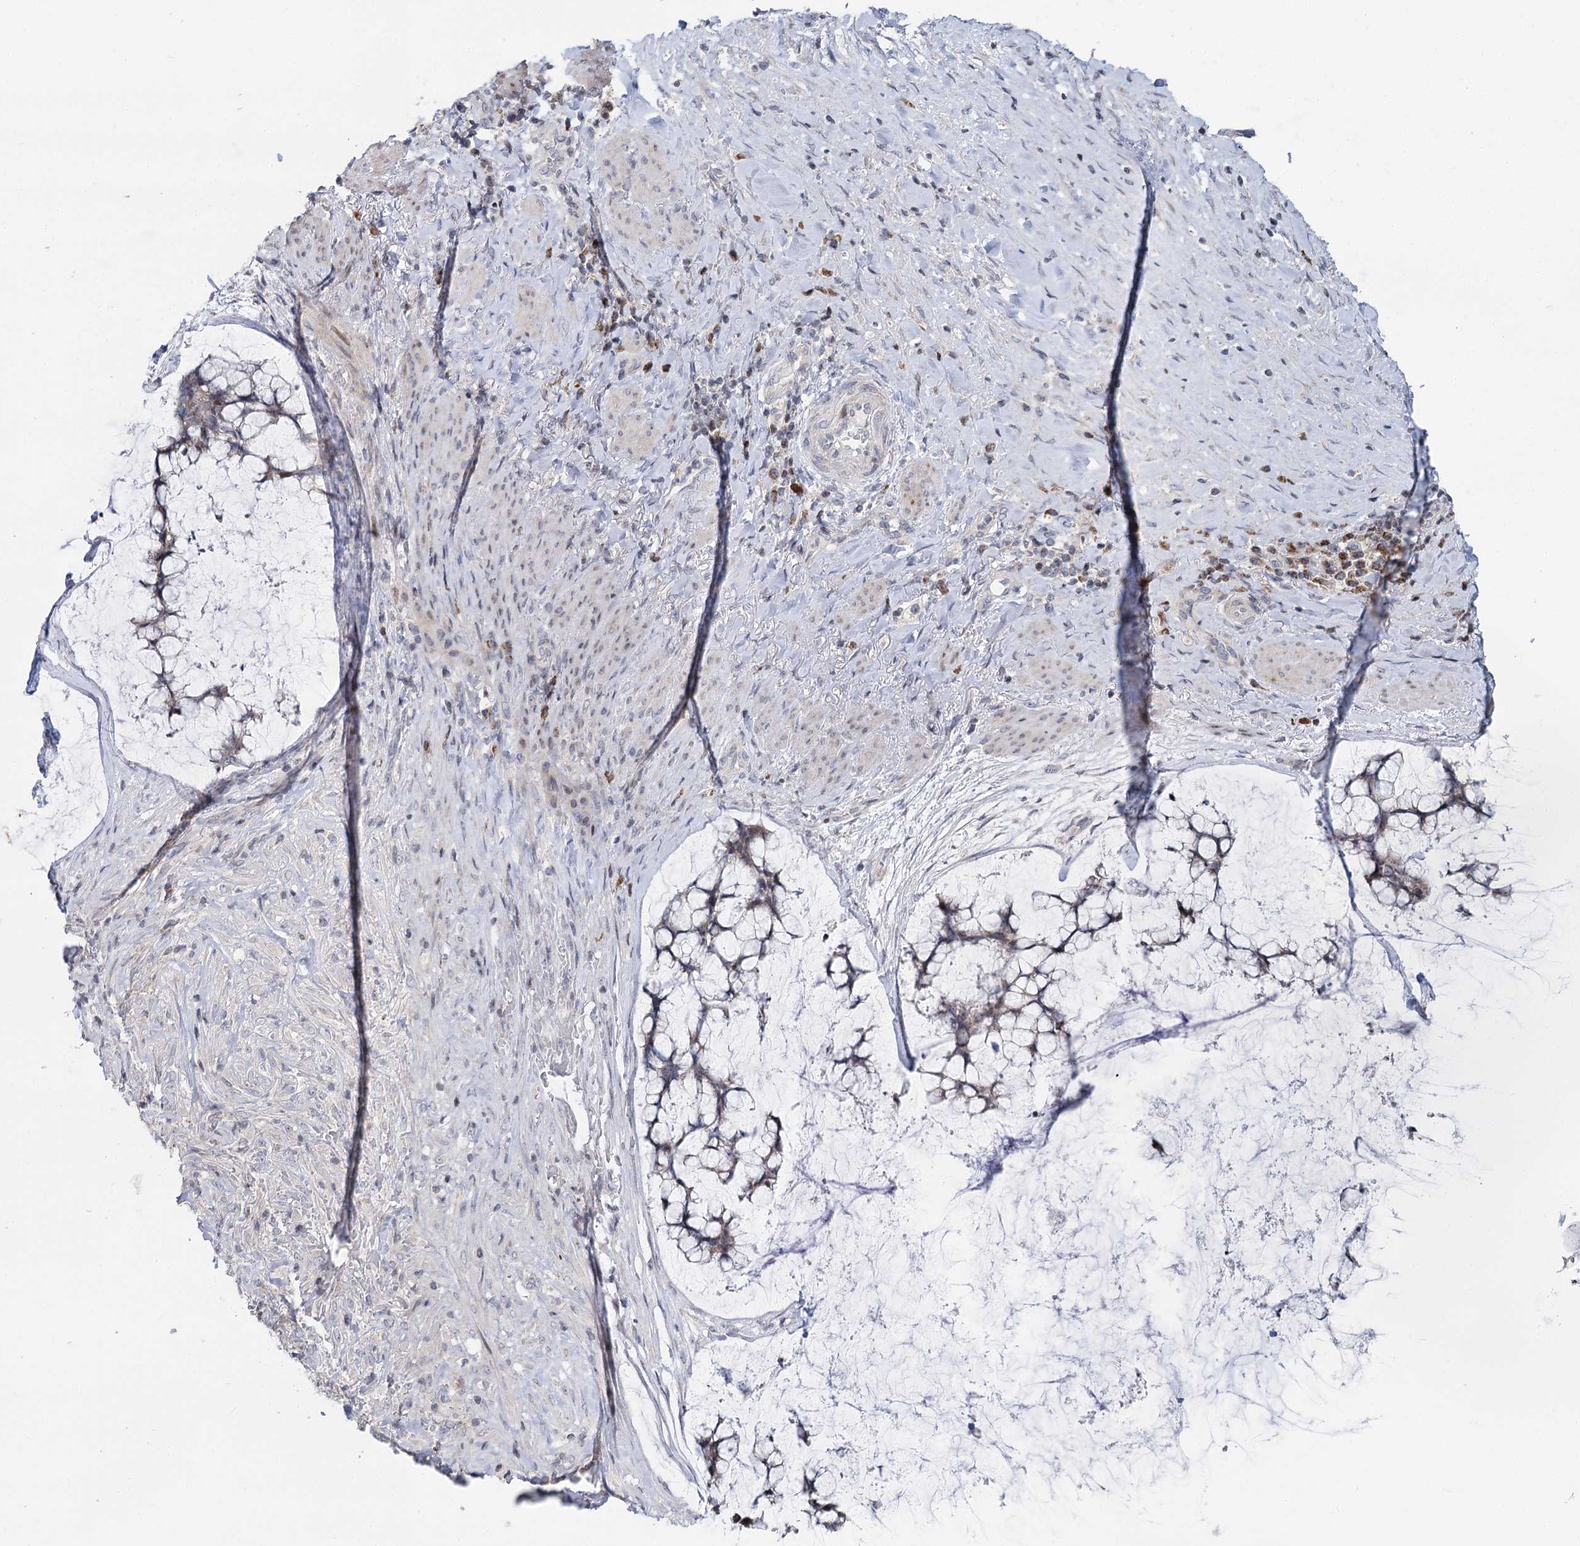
{"staining": {"intensity": "negative", "quantity": "none", "location": "none"}, "tissue": "ovarian cancer", "cell_type": "Tumor cells", "image_type": "cancer", "snomed": [{"axis": "morphology", "description": "Cystadenocarcinoma, mucinous, NOS"}, {"axis": "topography", "description": "Ovary"}], "caption": "This is a histopathology image of IHC staining of mucinous cystadenocarcinoma (ovarian), which shows no staining in tumor cells. (Stains: DAB immunohistochemistry (IHC) with hematoxylin counter stain, Microscopy: brightfield microscopy at high magnification).", "gene": "PTGR1", "patient": {"sex": "female", "age": 42}}